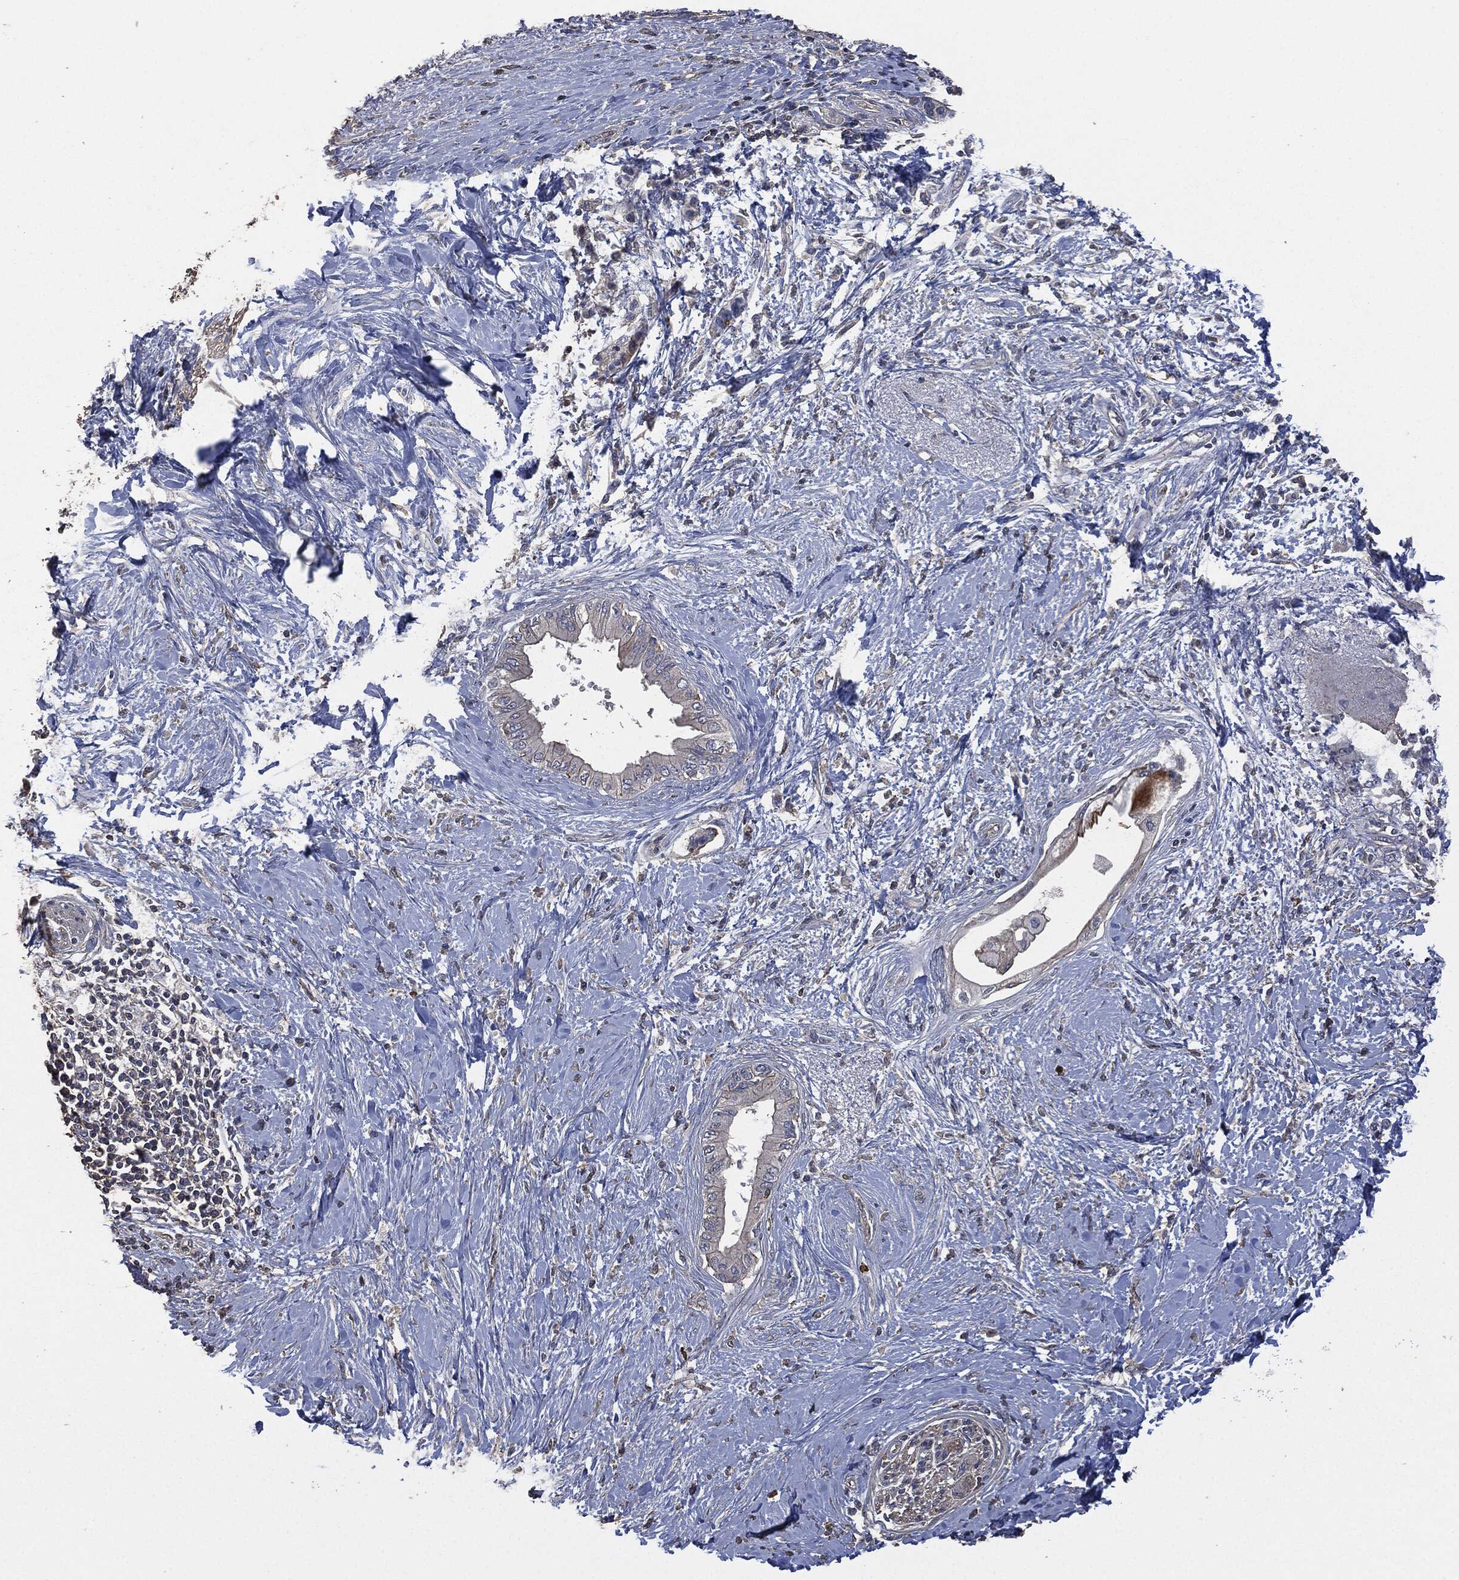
{"staining": {"intensity": "moderate", "quantity": "<25%", "location": "cytoplasmic/membranous"}, "tissue": "pancreatic cancer", "cell_type": "Tumor cells", "image_type": "cancer", "snomed": [{"axis": "morphology", "description": "Normal tissue, NOS"}, {"axis": "morphology", "description": "Adenocarcinoma, NOS"}, {"axis": "topography", "description": "Pancreas"}, {"axis": "topography", "description": "Duodenum"}], "caption": "An image of human adenocarcinoma (pancreatic) stained for a protein shows moderate cytoplasmic/membranous brown staining in tumor cells.", "gene": "MSLN", "patient": {"sex": "female", "age": 60}}